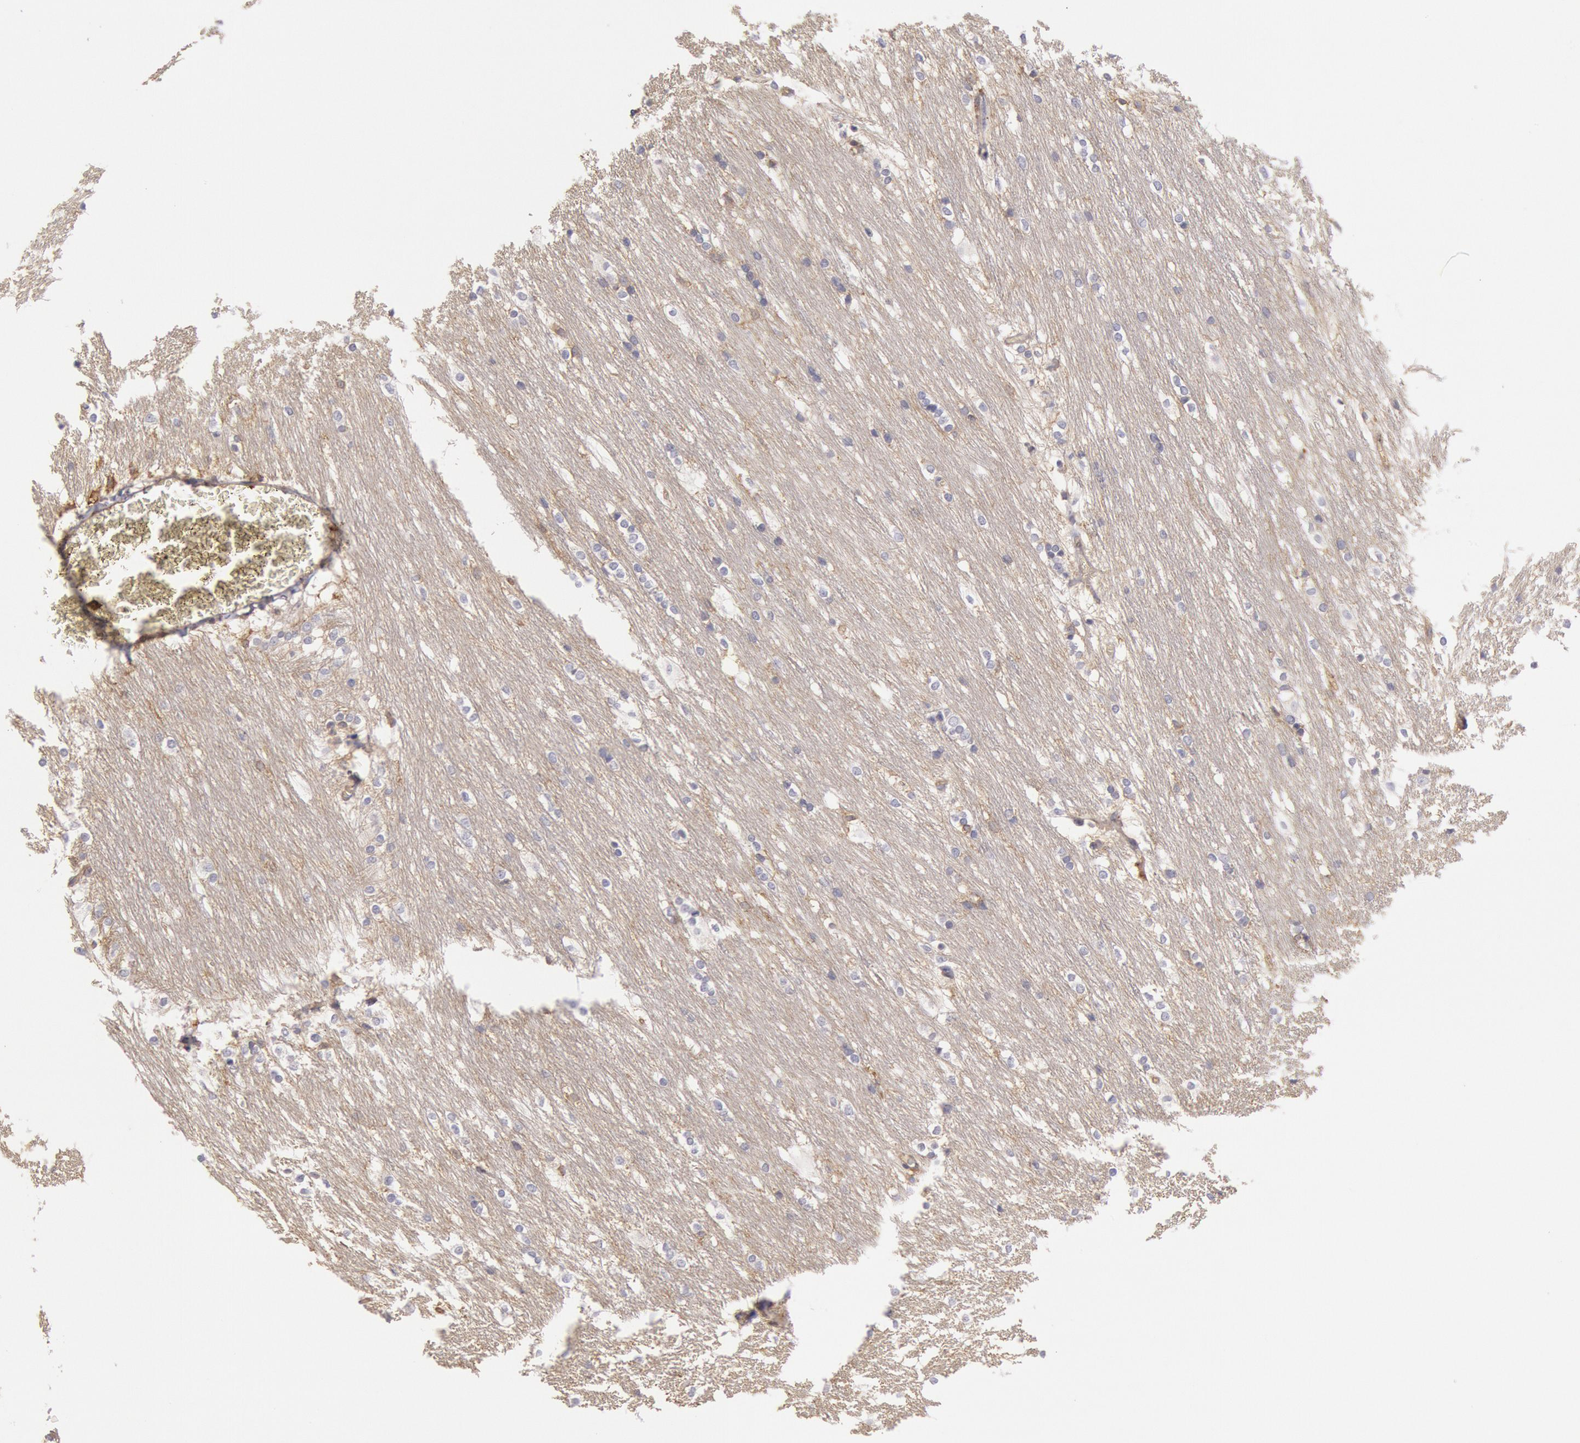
{"staining": {"intensity": "negative", "quantity": "none", "location": "none"}, "tissue": "caudate", "cell_type": "Glial cells", "image_type": "normal", "snomed": [{"axis": "morphology", "description": "Normal tissue, NOS"}, {"axis": "topography", "description": "Lateral ventricle wall"}], "caption": "This photomicrograph is of unremarkable caudate stained with immunohistochemistry (IHC) to label a protein in brown with the nuclei are counter-stained blue. There is no positivity in glial cells. (Brightfield microscopy of DAB (3,3'-diaminobenzidine) immunohistochemistry at high magnification).", "gene": "SNAP23", "patient": {"sex": "female", "age": 19}}